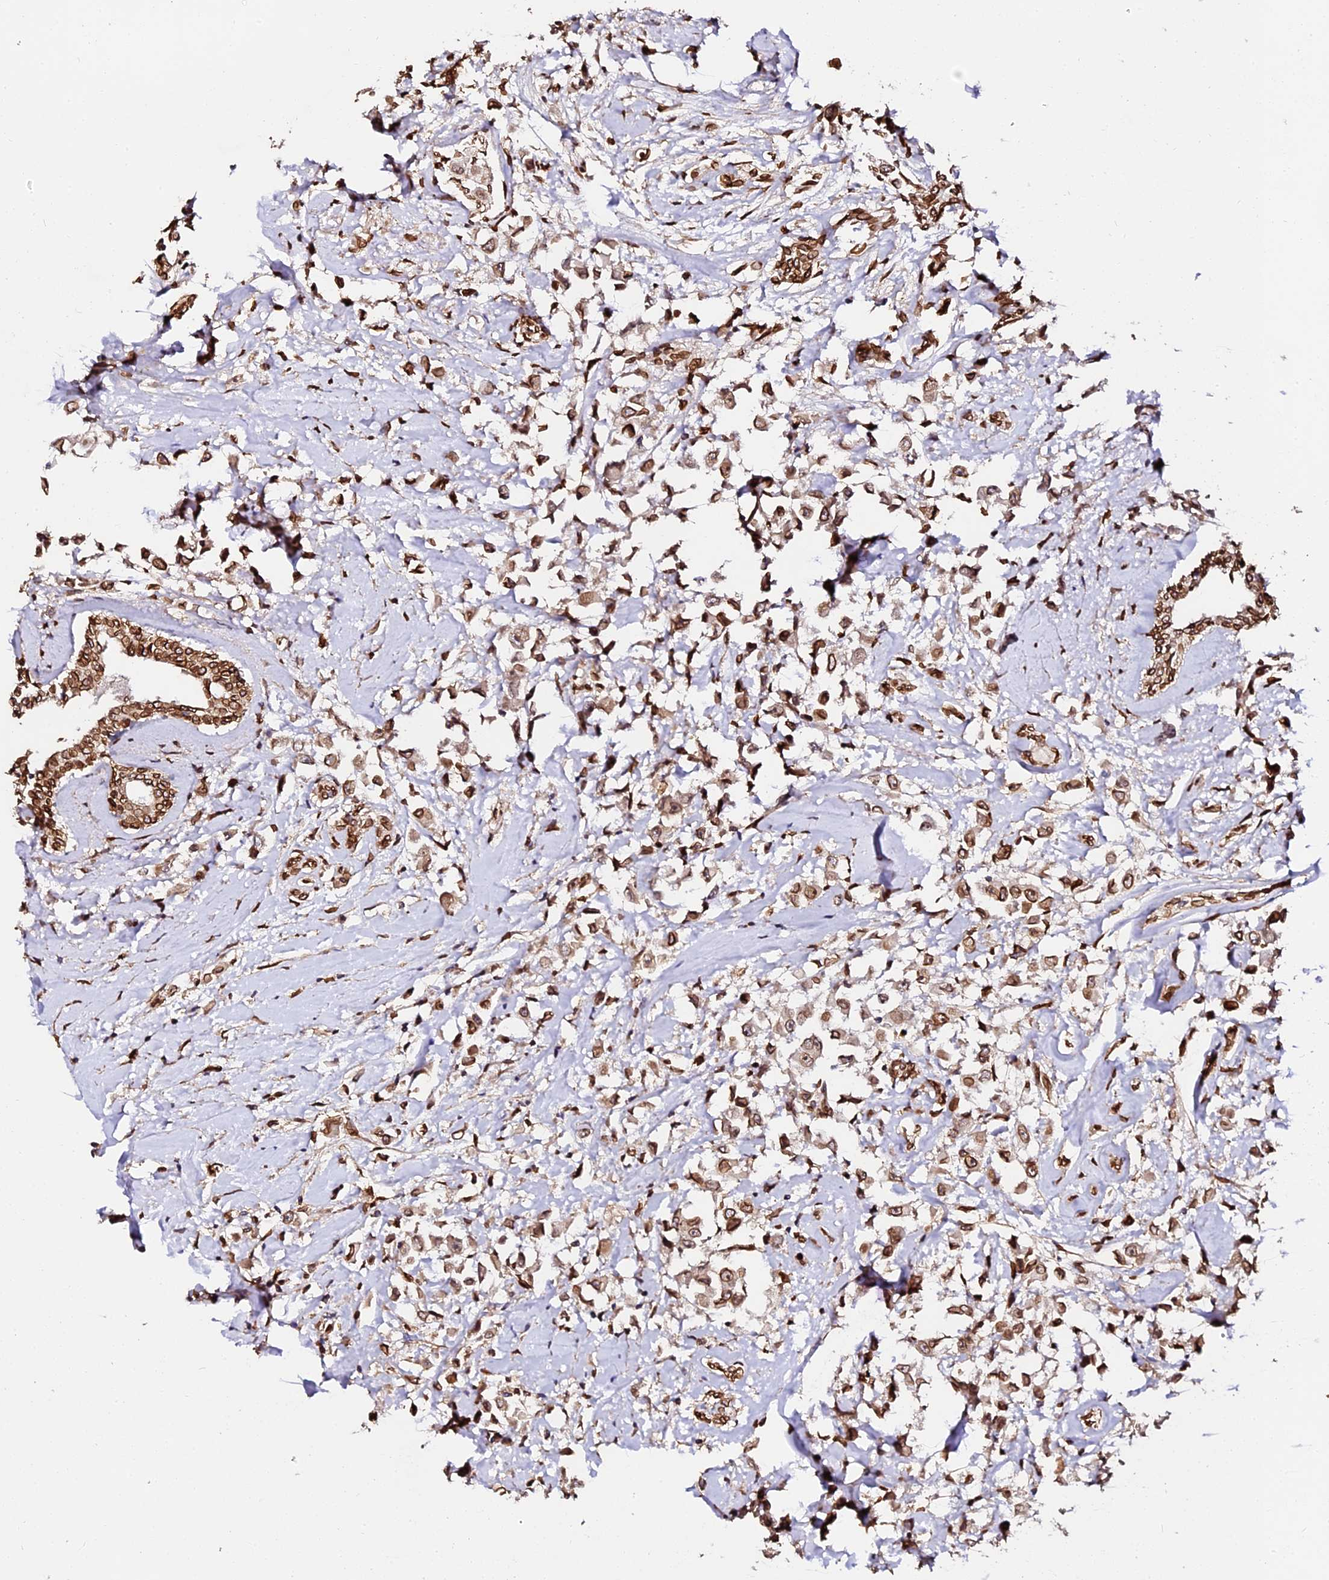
{"staining": {"intensity": "strong", "quantity": ">75%", "location": "cytoplasmic/membranous,nuclear"}, "tissue": "breast cancer", "cell_type": "Tumor cells", "image_type": "cancer", "snomed": [{"axis": "morphology", "description": "Duct carcinoma"}, {"axis": "topography", "description": "Breast"}], "caption": "A high-resolution photomicrograph shows immunohistochemistry (IHC) staining of breast cancer, which displays strong cytoplasmic/membranous and nuclear expression in approximately >75% of tumor cells.", "gene": "ANAPC5", "patient": {"sex": "female", "age": 87}}